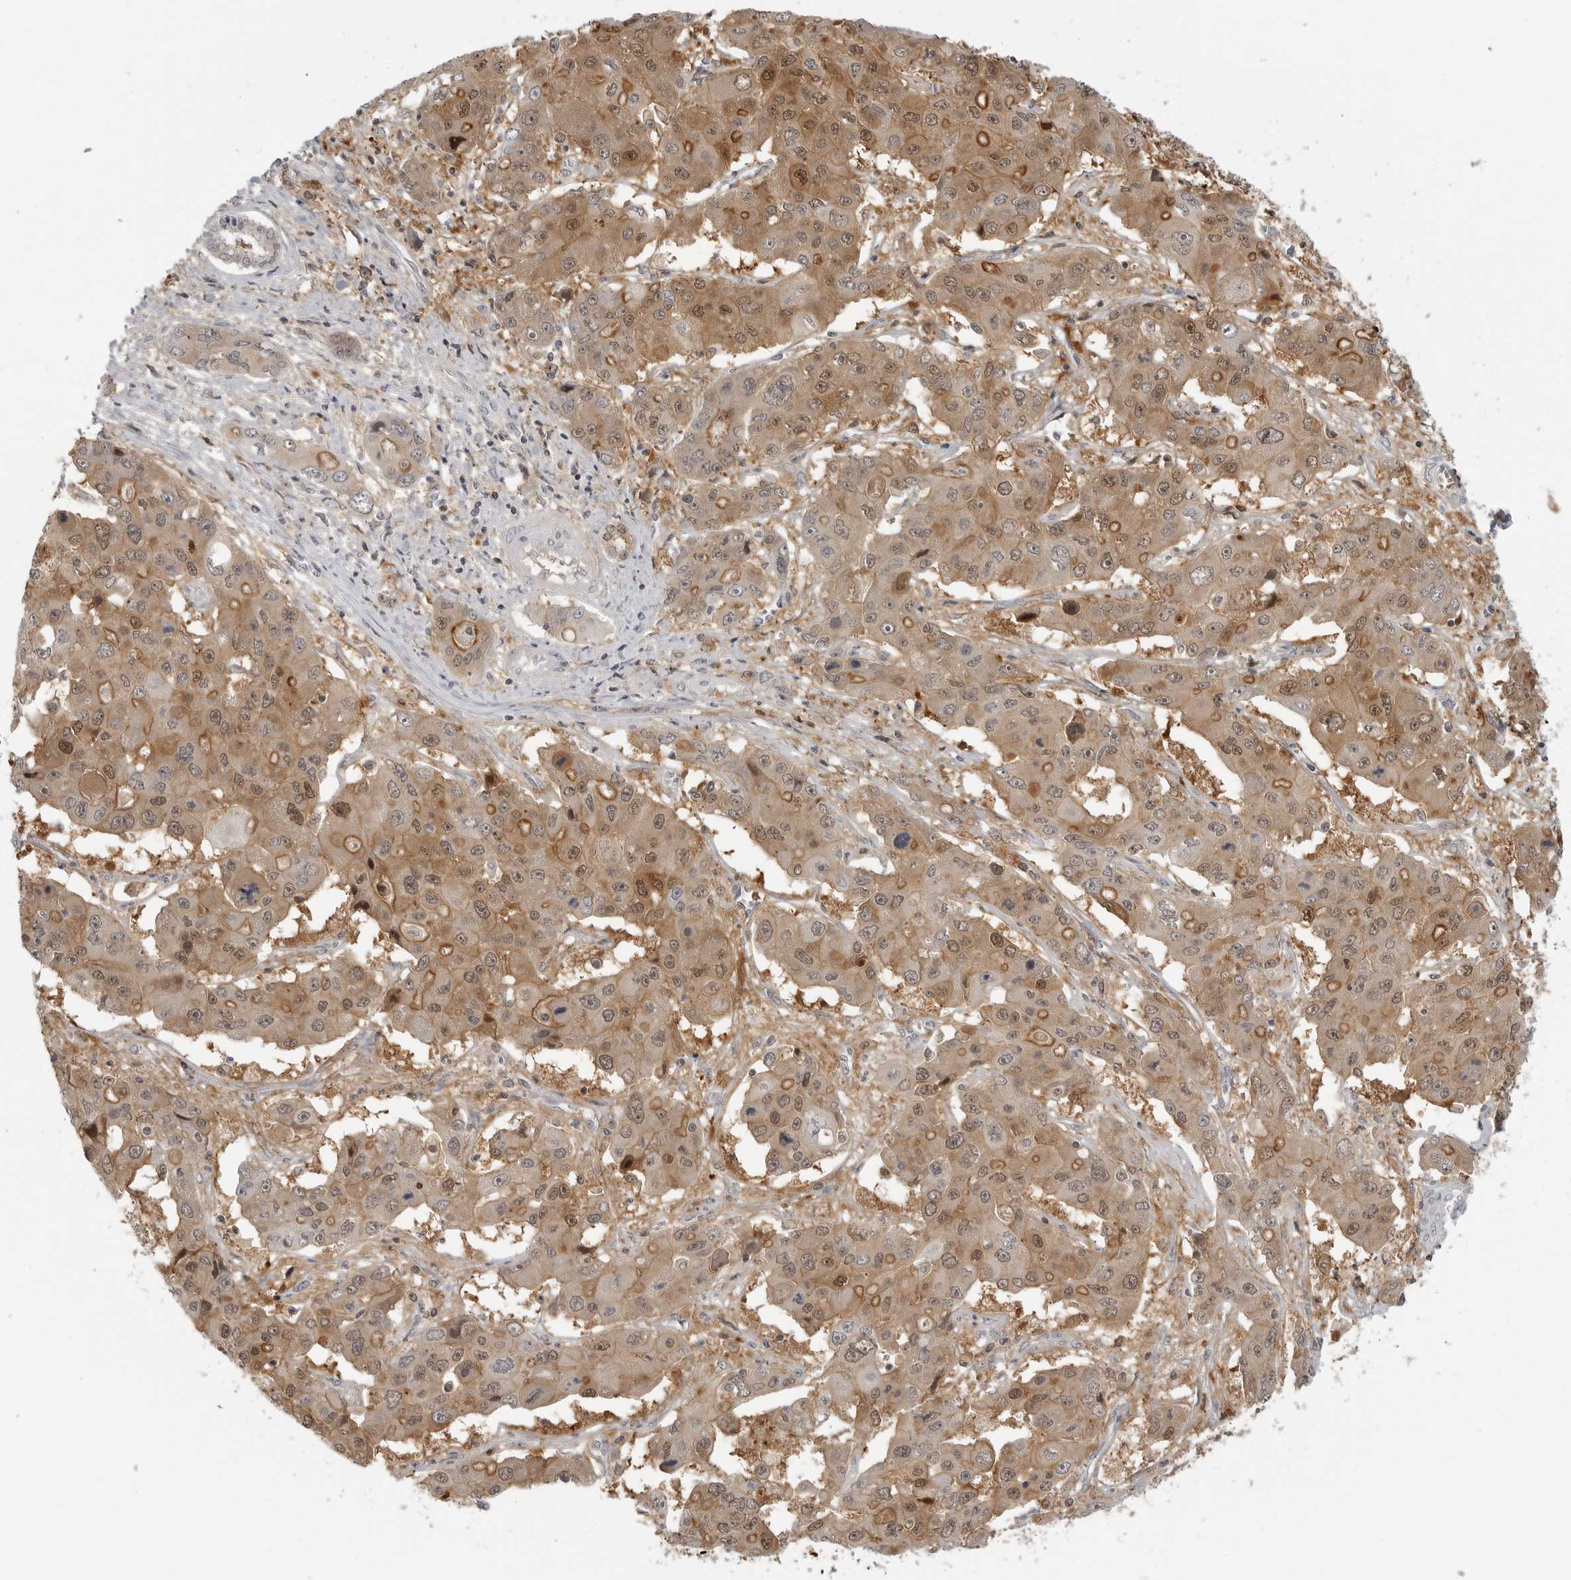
{"staining": {"intensity": "moderate", "quantity": ">75%", "location": "cytoplasmic/membranous,nuclear"}, "tissue": "liver cancer", "cell_type": "Tumor cells", "image_type": "cancer", "snomed": [{"axis": "morphology", "description": "Cholangiocarcinoma"}, {"axis": "topography", "description": "Liver"}], "caption": "This image demonstrates liver cancer stained with immunohistochemistry to label a protein in brown. The cytoplasmic/membranous and nuclear of tumor cells show moderate positivity for the protein. Nuclei are counter-stained blue.", "gene": "CTIF", "patient": {"sex": "male", "age": 67}}